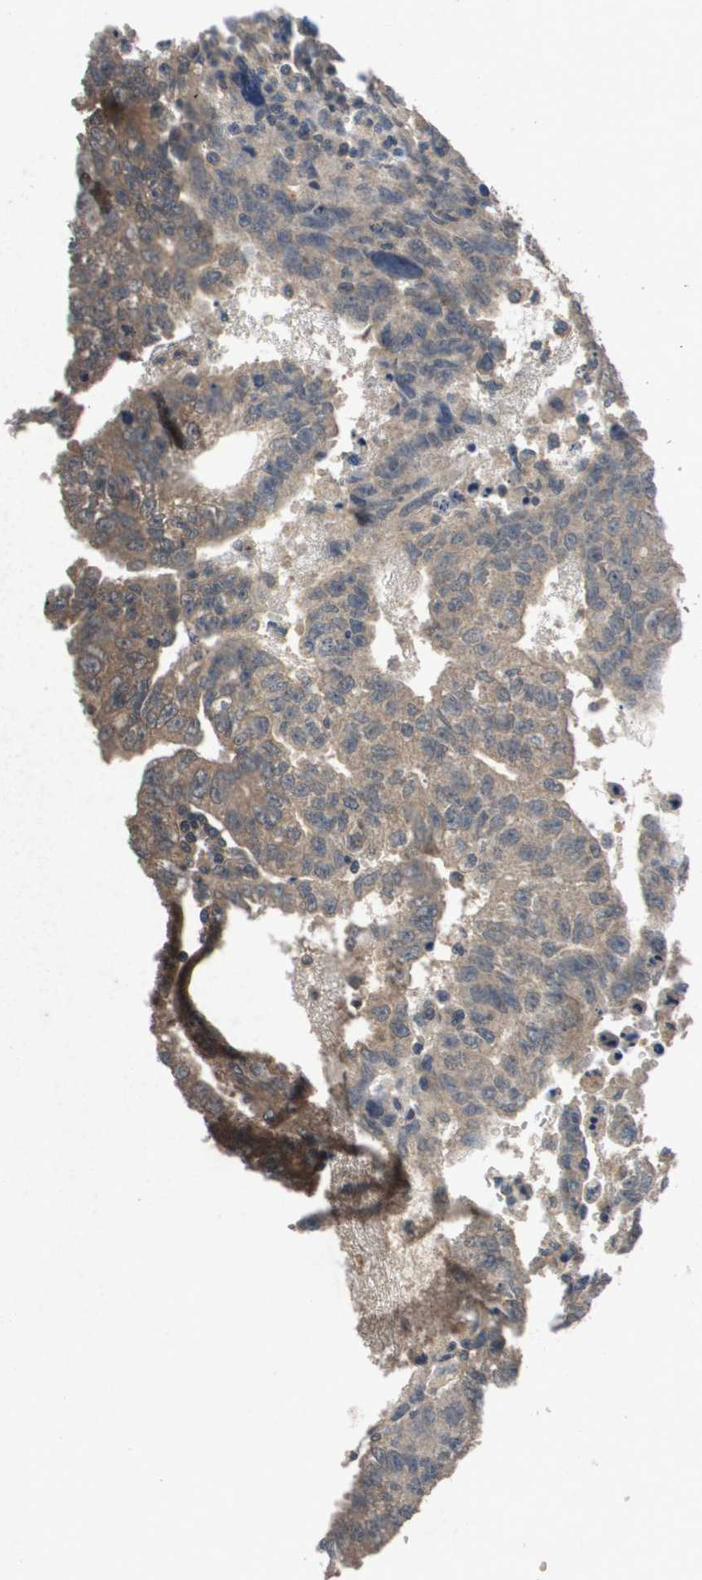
{"staining": {"intensity": "weak", "quantity": "25%-75%", "location": "cytoplasmic/membranous"}, "tissue": "testis cancer", "cell_type": "Tumor cells", "image_type": "cancer", "snomed": [{"axis": "morphology", "description": "Seminoma, NOS"}, {"axis": "morphology", "description": "Carcinoma, Embryonal, NOS"}, {"axis": "topography", "description": "Testis"}], "caption": "Protein staining by immunohistochemistry (IHC) exhibits weak cytoplasmic/membranous positivity in approximately 25%-75% of tumor cells in testis seminoma.", "gene": "PROC", "patient": {"sex": "male", "age": 52}}